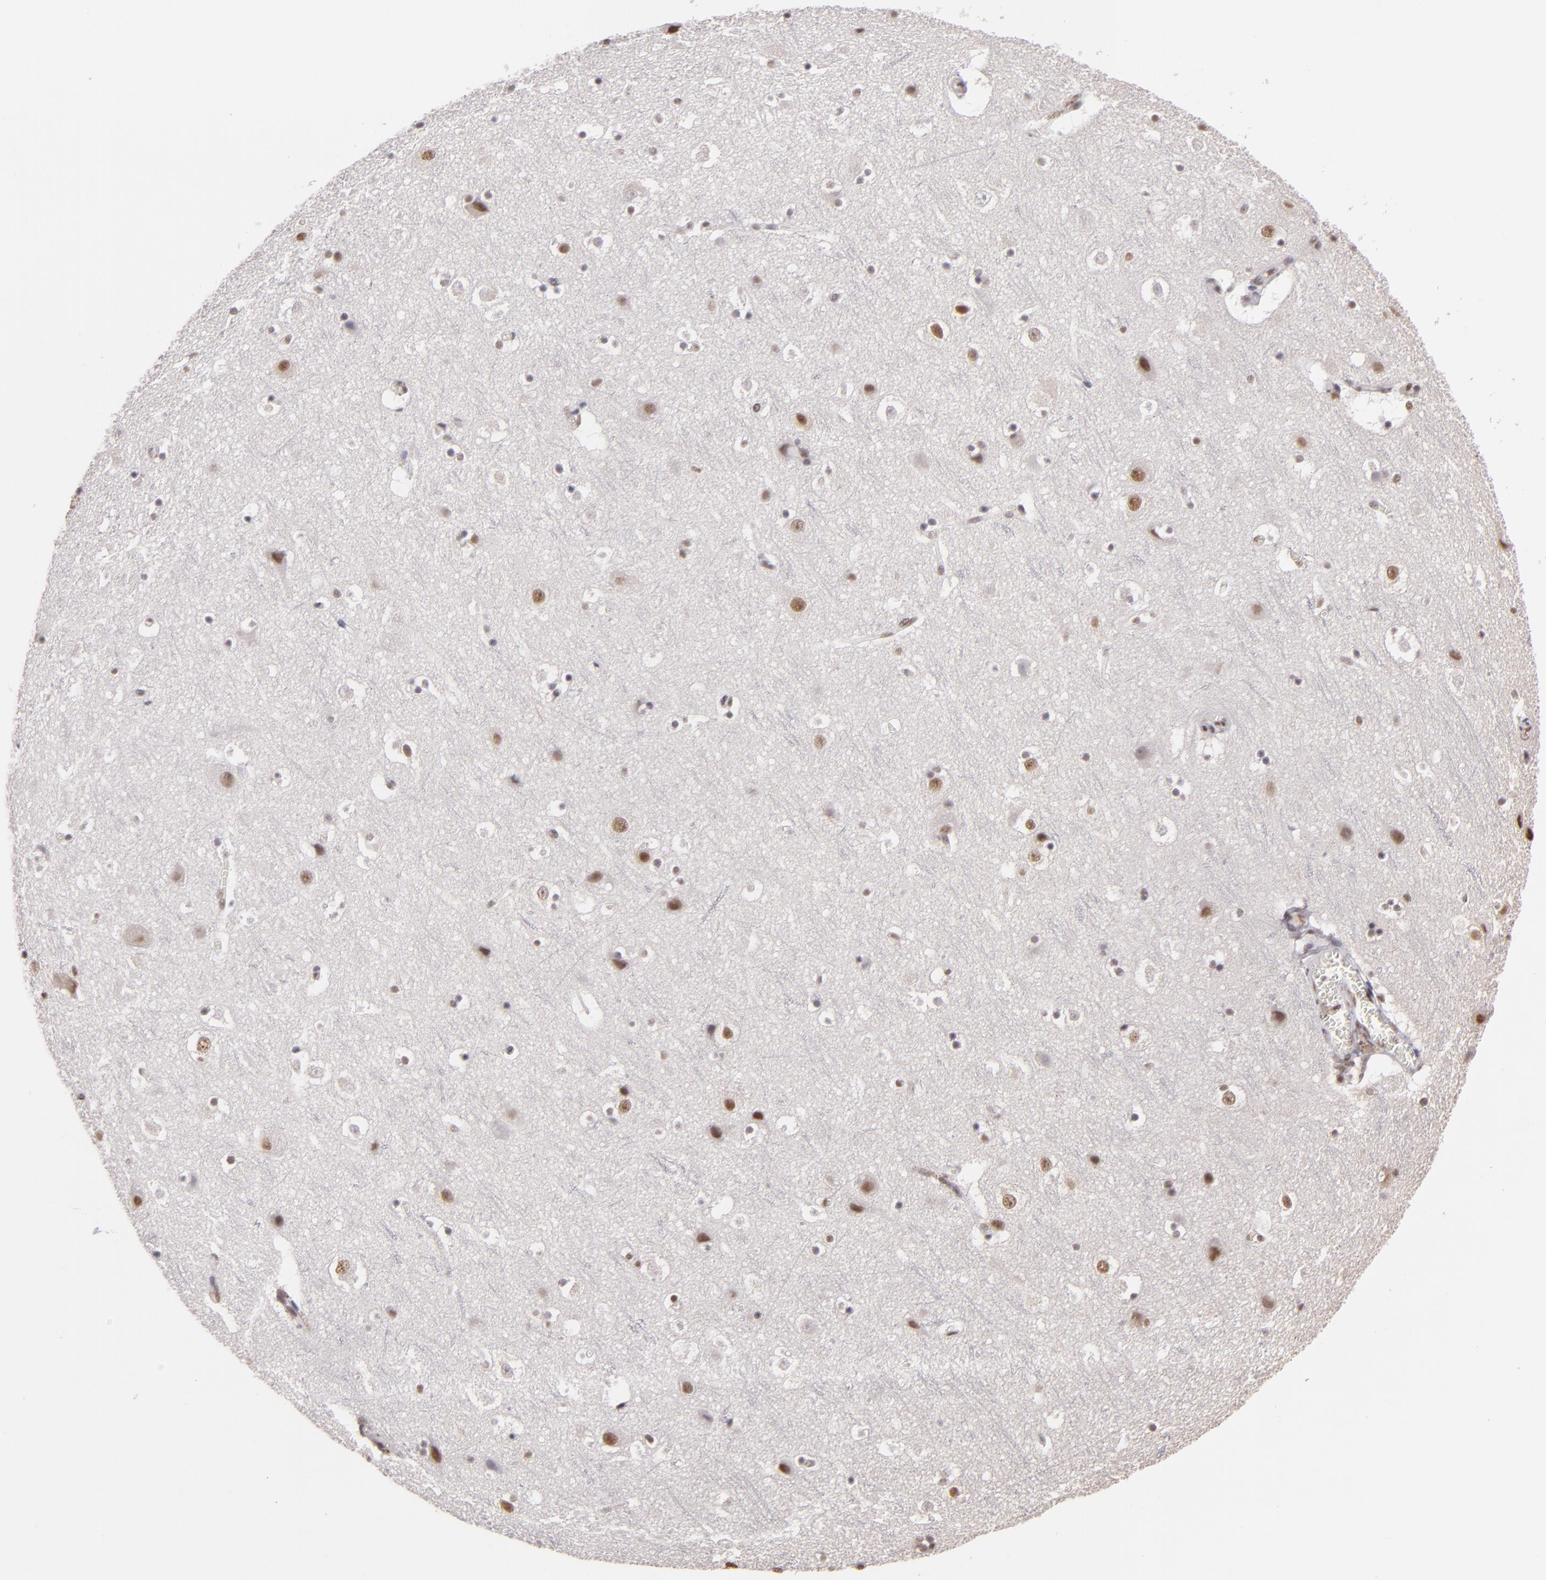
{"staining": {"intensity": "weak", "quantity": ">75%", "location": "nuclear"}, "tissue": "cerebral cortex", "cell_type": "Endothelial cells", "image_type": "normal", "snomed": [{"axis": "morphology", "description": "Normal tissue, NOS"}, {"axis": "topography", "description": "Cerebral cortex"}], "caption": "A brown stain shows weak nuclear staining of a protein in endothelial cells of normal cerebral cortex. (brown staining indicates protein expression, while blue staining denotes nuclei).", "gene": "INTS6", "patient": {"sex": "male", "age": 45}}